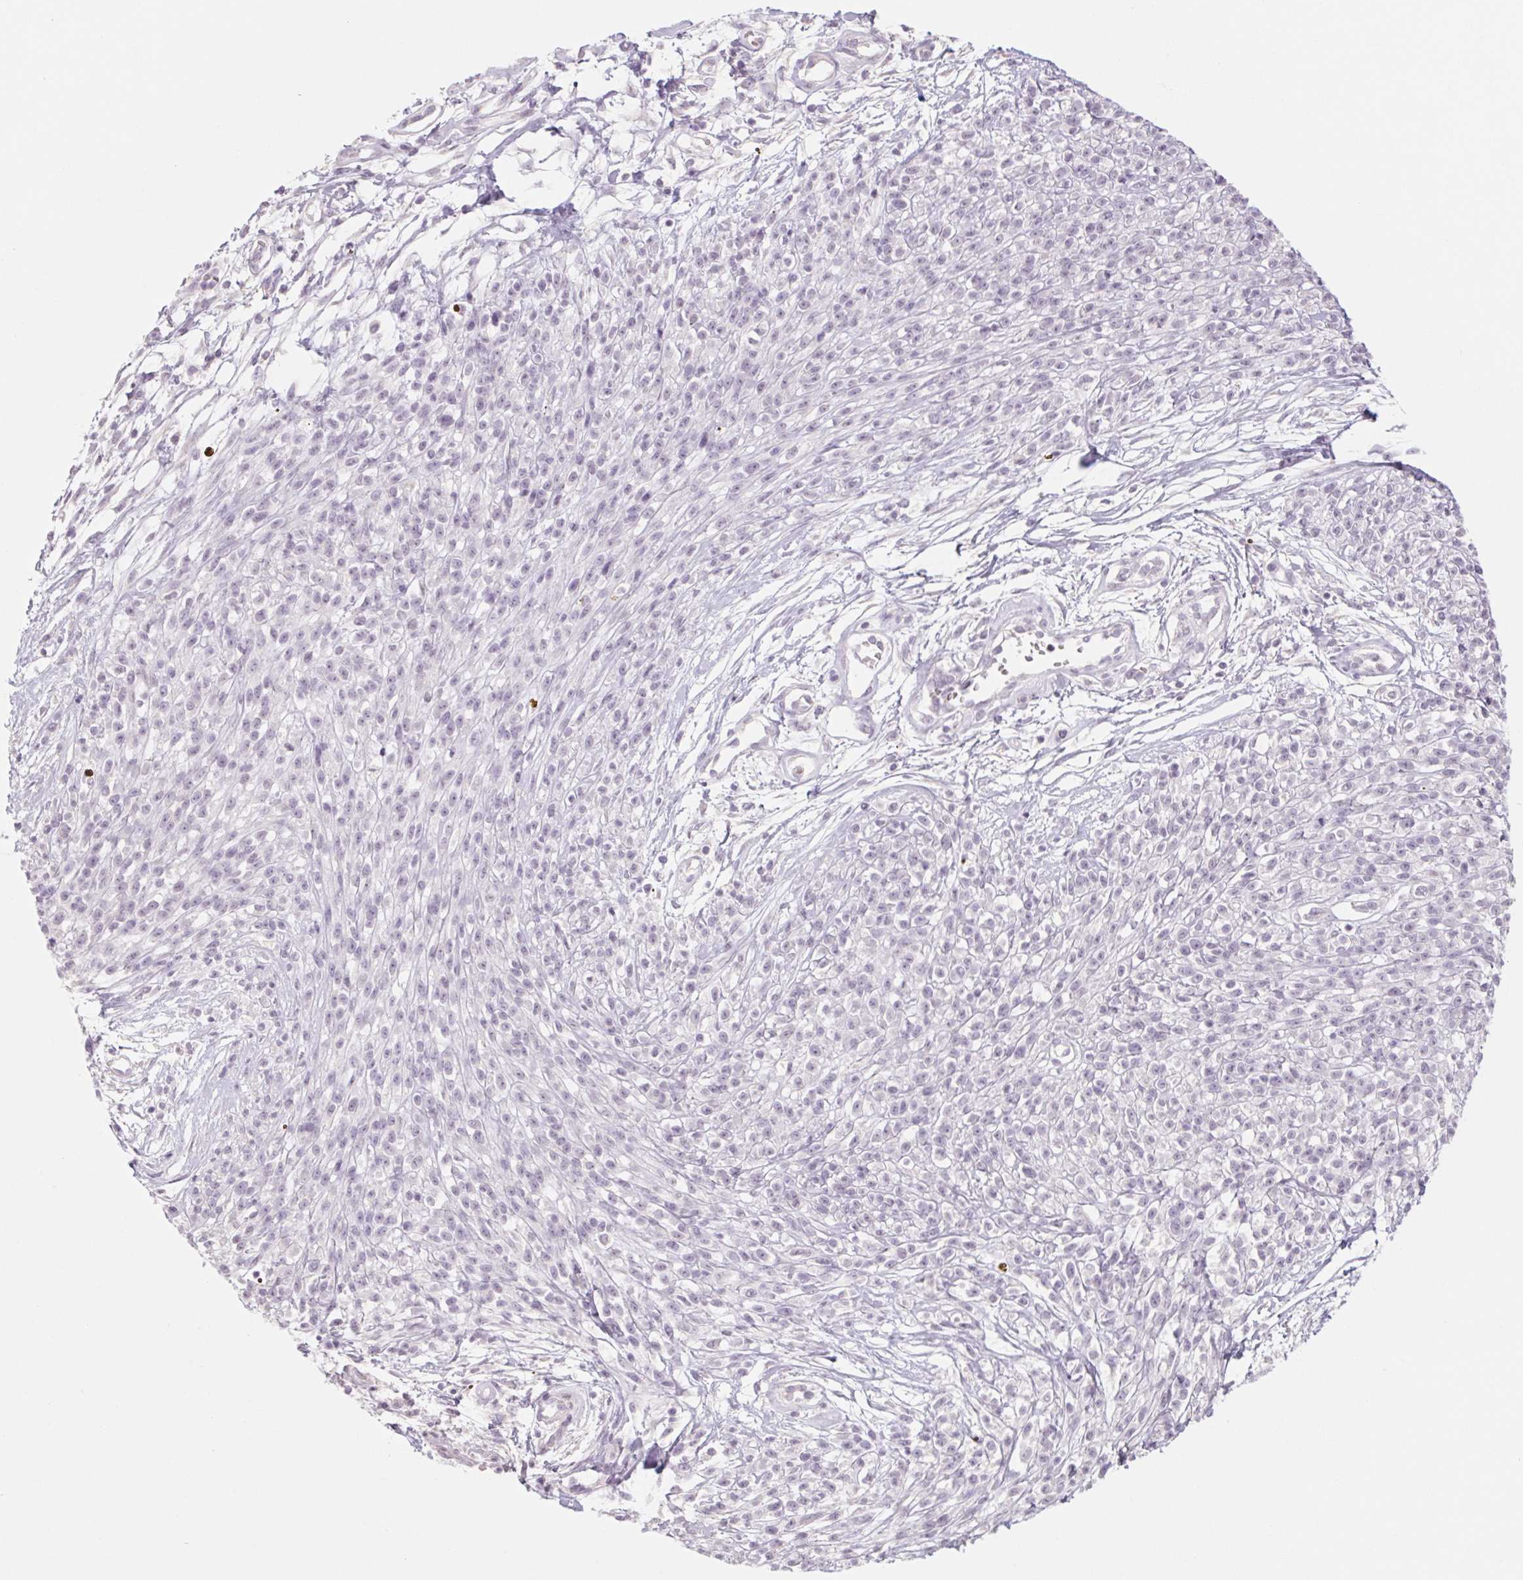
{"staining": {"intensity": "negative", "quantity": "none", "location": "none"}, "tissue": "melanoma", "cell_type": "Tumor cells", "image_type": "cancer", "snomed": [{"axis": "morphology", "description": "Malignant melanoma, NOS"}, {"axis": "topography", "description": "Skin"}, {"axis": "topography", "description": "Skin of trunk"}], "caption": "DAB immunohistochemical staining of human malignant melanoma displays no significant staining in tumor cells.", "gene": "POU1F1", "patient": {"sex": "male", "age": 74}}